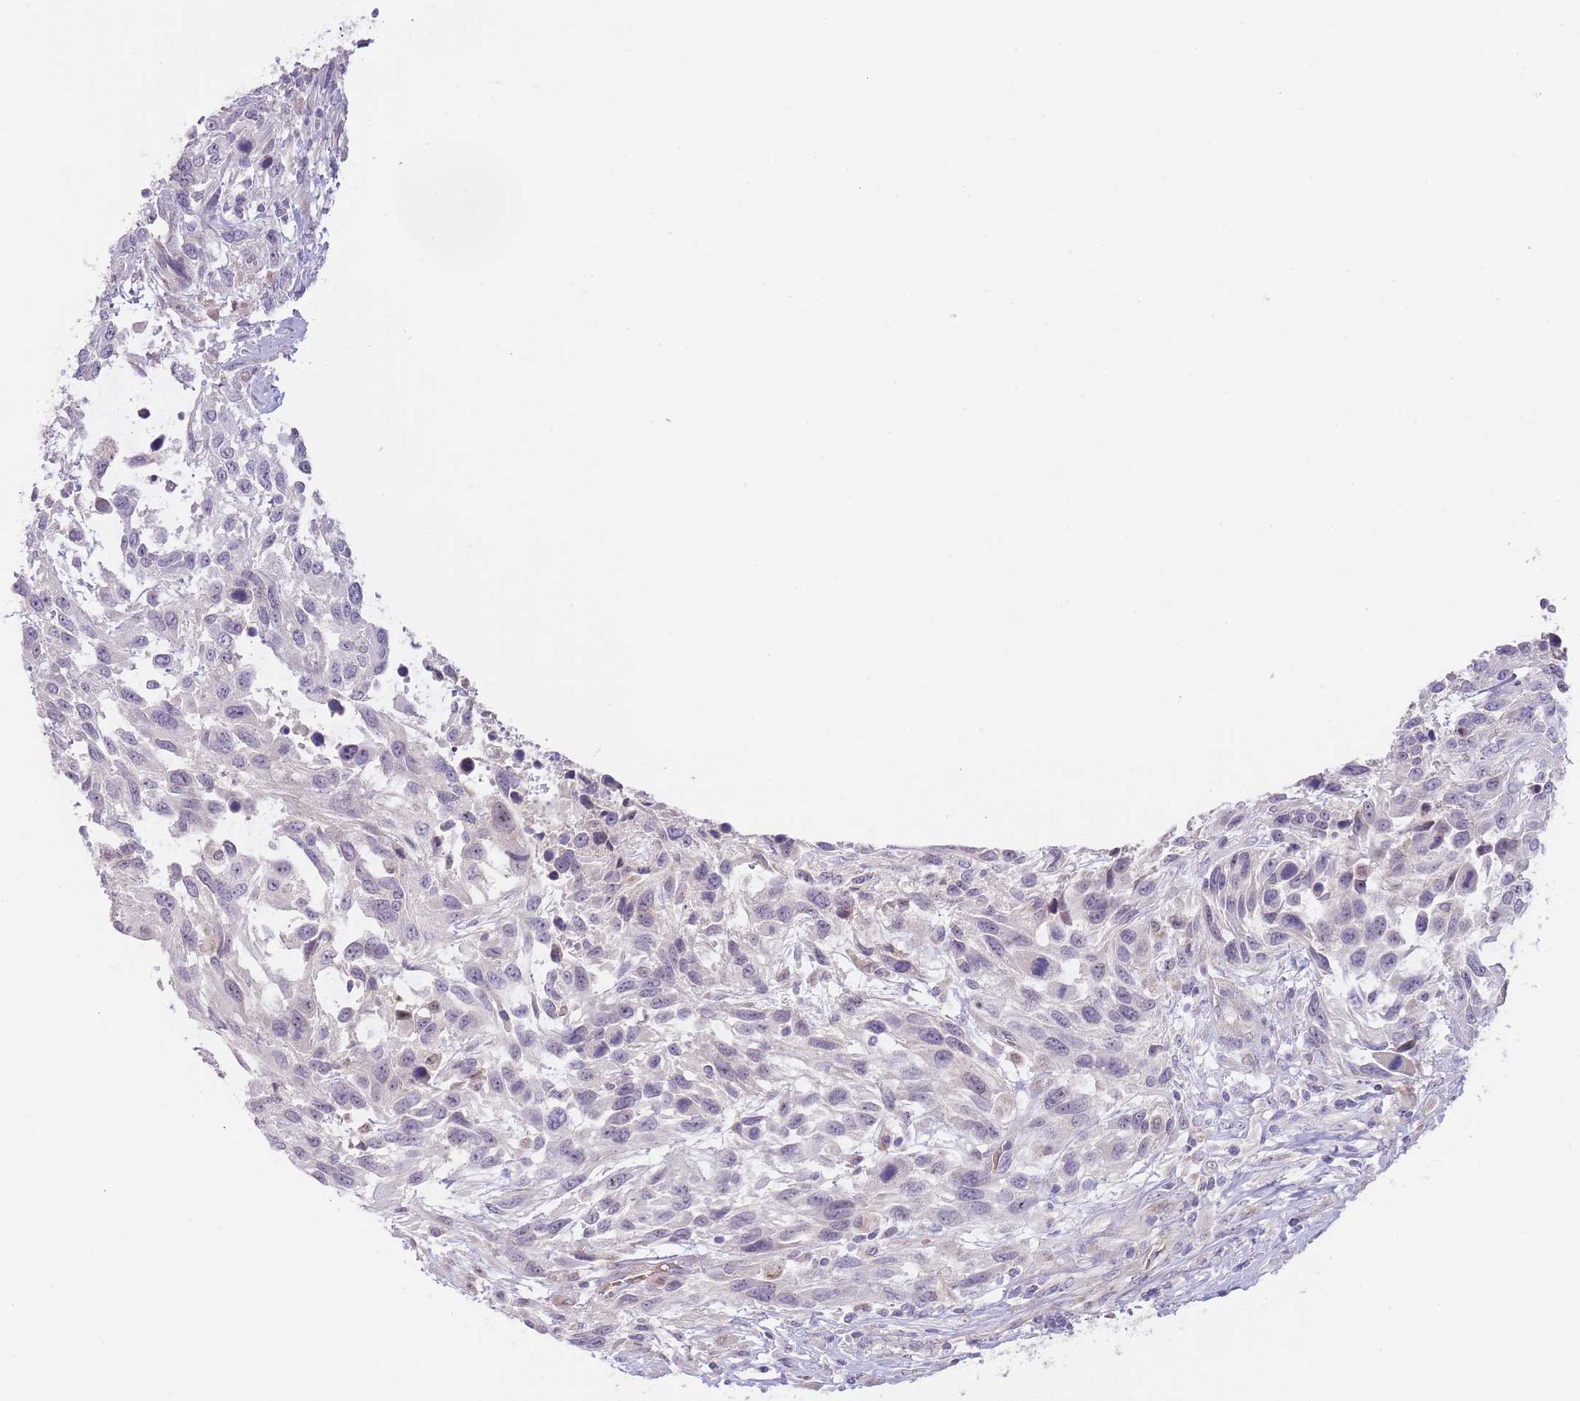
{"staining": {"intensity": "negative", "quantity": "none", "location": "none"}, "tissue": "urothelial cancer", "cell_type": "Tumor cells", "image_type": "cancer", "snomed": [{"axis": "morphology", "description": "Urothelial carcinoma, High grade"}, {"axis": "topography", "description": "Urinary bladder"}], "caption": "High-grade urothelial carcinoma was stained to show a protein in brown. There is no significant staining in tumor cells. (Stains: DAB IHC with hematoxylin counter stain, Microscopy: brightfield microscopy at high magnification).", "gene": "AP1S2", "patient": {"sex": "female", "age": 70}}